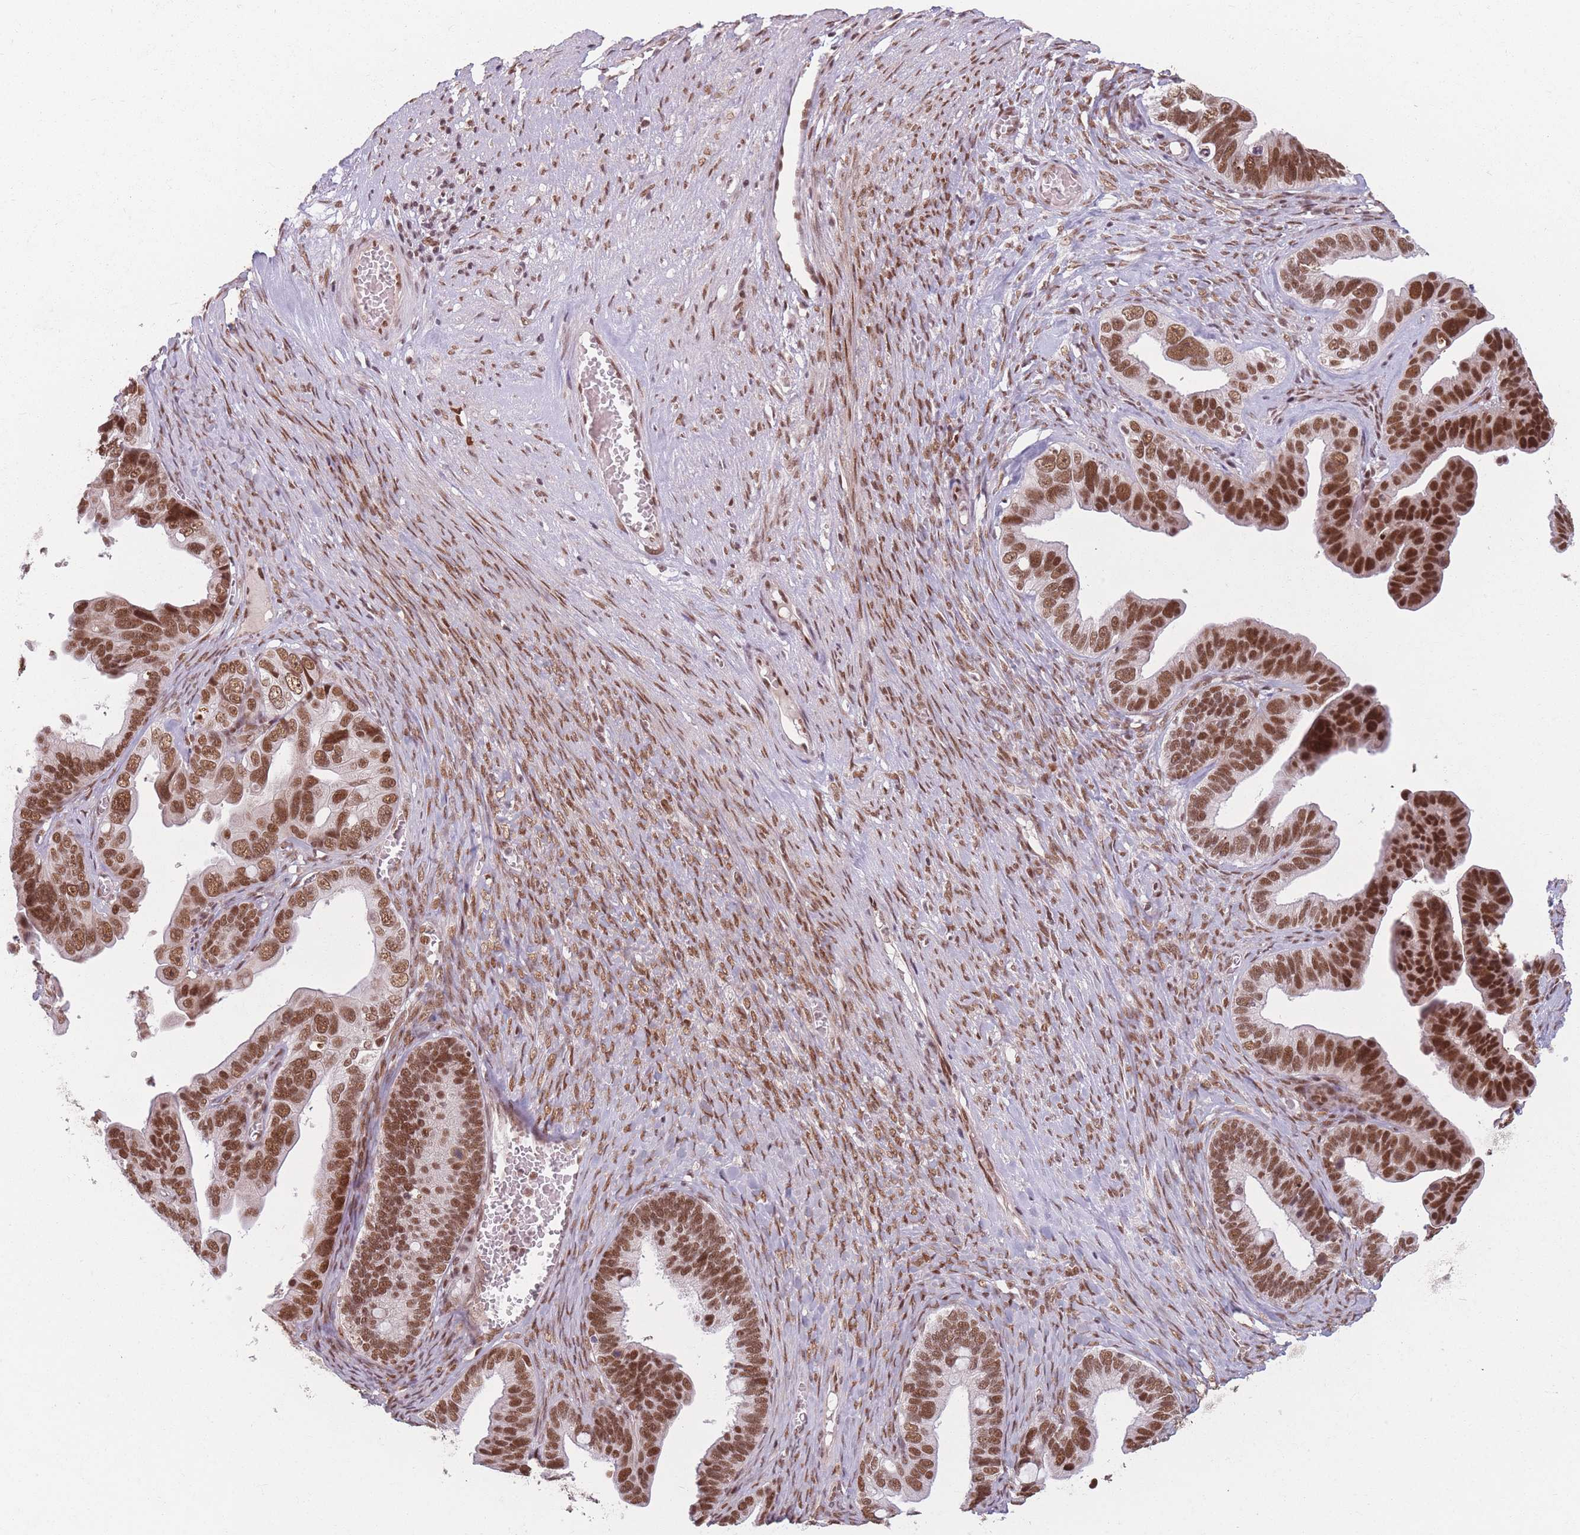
{"staining": {"intensity": "strong", "quantity": ">75%", "location": "nuclear"}, "tissue": "ovarian cancer", "cell_type": "Tumor cells", "image_type": "cancer", "snomed": [{"axis": "morphology", "description": "Cystadenocarcinoma, serous, NOS"}, {"axis": "topography", "description": "Ovary"}], "caption": "Protein analysis of ovarian serous cystadenocarcinoma tissue displays strong nuclear positivity in approximately >75% of tumor cells. (DAB IHC with brightfield microscopy, high magnification).", "gene": "SUPT6H", "patient": {"sex": "female", "age": 56}}